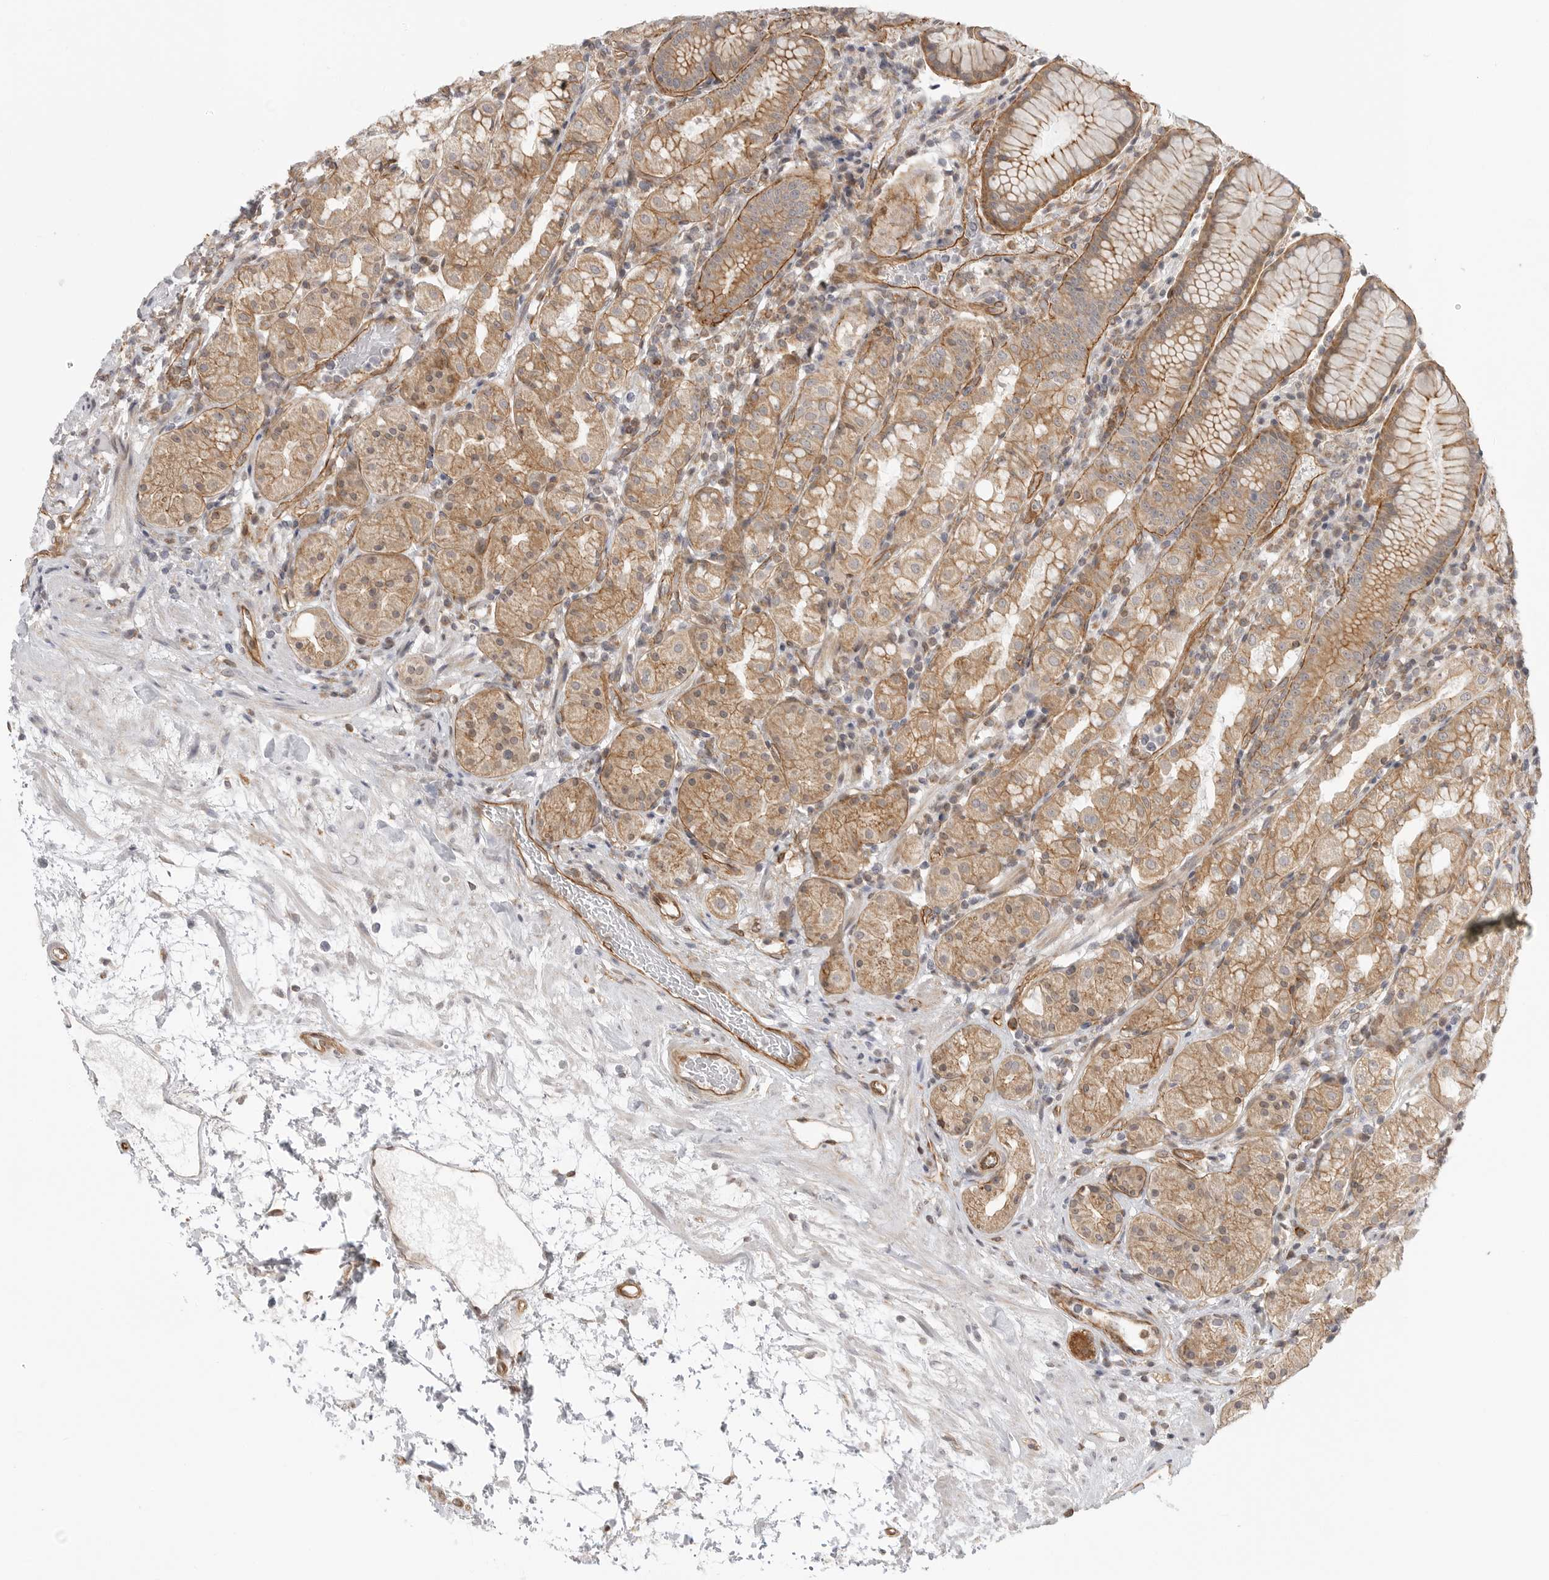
{"staining": {"intensity": "moderate", "quantity": ">75%", "location": "cytoplasmic/membranous"}, "tissue": "stomach", "cell_type": "Glandular cells", "image_type": "normal", "snomed": [{"axis": "morphology", "description": "Normal tissue, NOS"}, {"axis": "topography", "description": "Stomach, lower"}], "caption": "Immunohistochemistry (IHC) histopathology image of benign stomach: stomach stained using IHC demonstrates medium levels of moderate protein expression localized specifically in the cytoplasmic/membranous of glandular cells, appearing as a cytoplasmic/membranous brown color.", "gene": "ATOH7", "patient": {"sex": "female", "age": 56}}